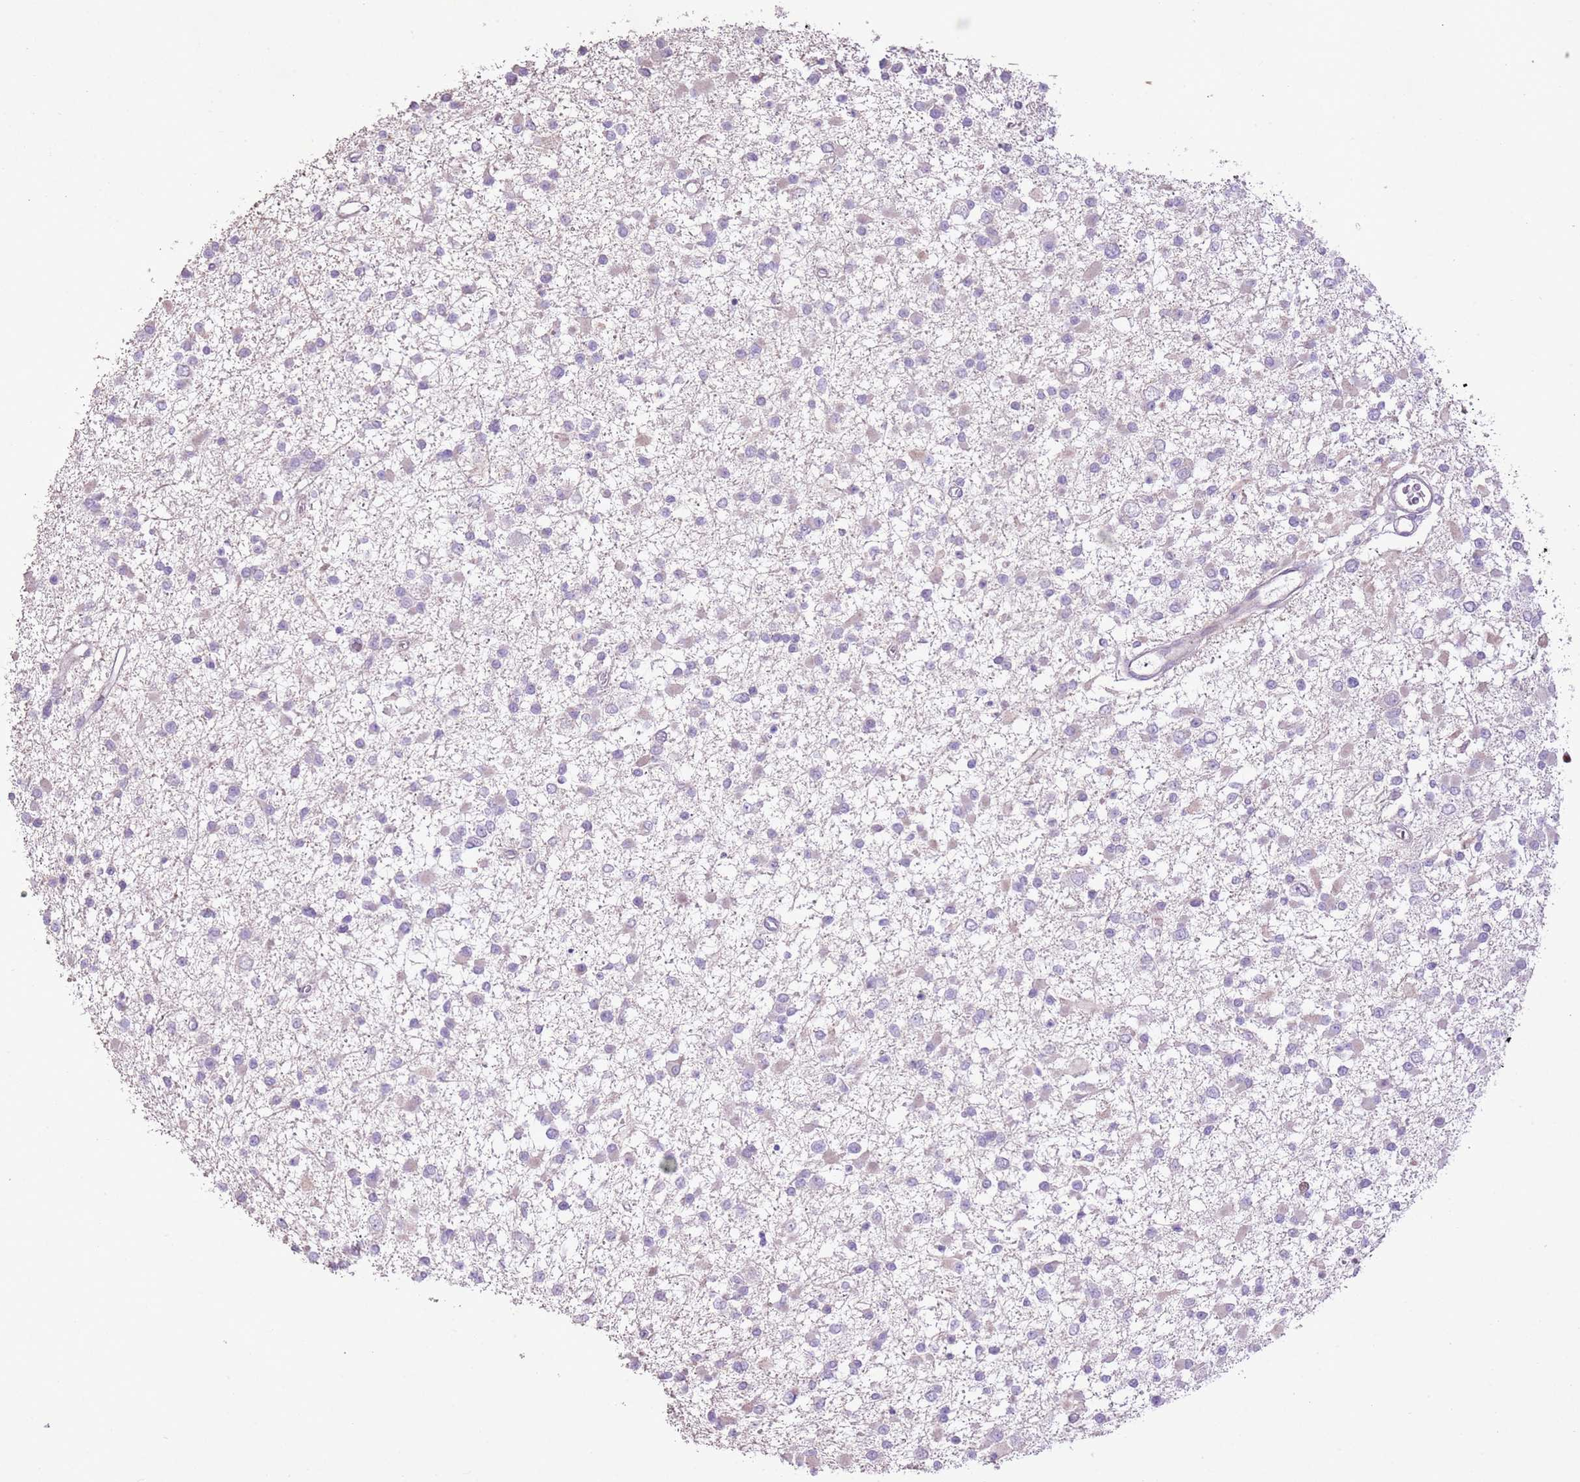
{"staining": {"intensity": "negative", "quantity": "none", "location": "none"}, "tissue": "glioma", "cell_type": "Tumor cells", "image_type": "cancer", "snomed": [{"axis": "morphology", "description": "Glioma, malignant, Low grade"}, {"axis": "topography", "description": "Brain"}], "caption": "This photomicrograph is of glioma stained with IHC to label a protein in brown with the nuclei are counter-stained blue. There is no expression in tumor cells.", "gene": "GMNN", "patient": {"sex": "female", "age": 22}}